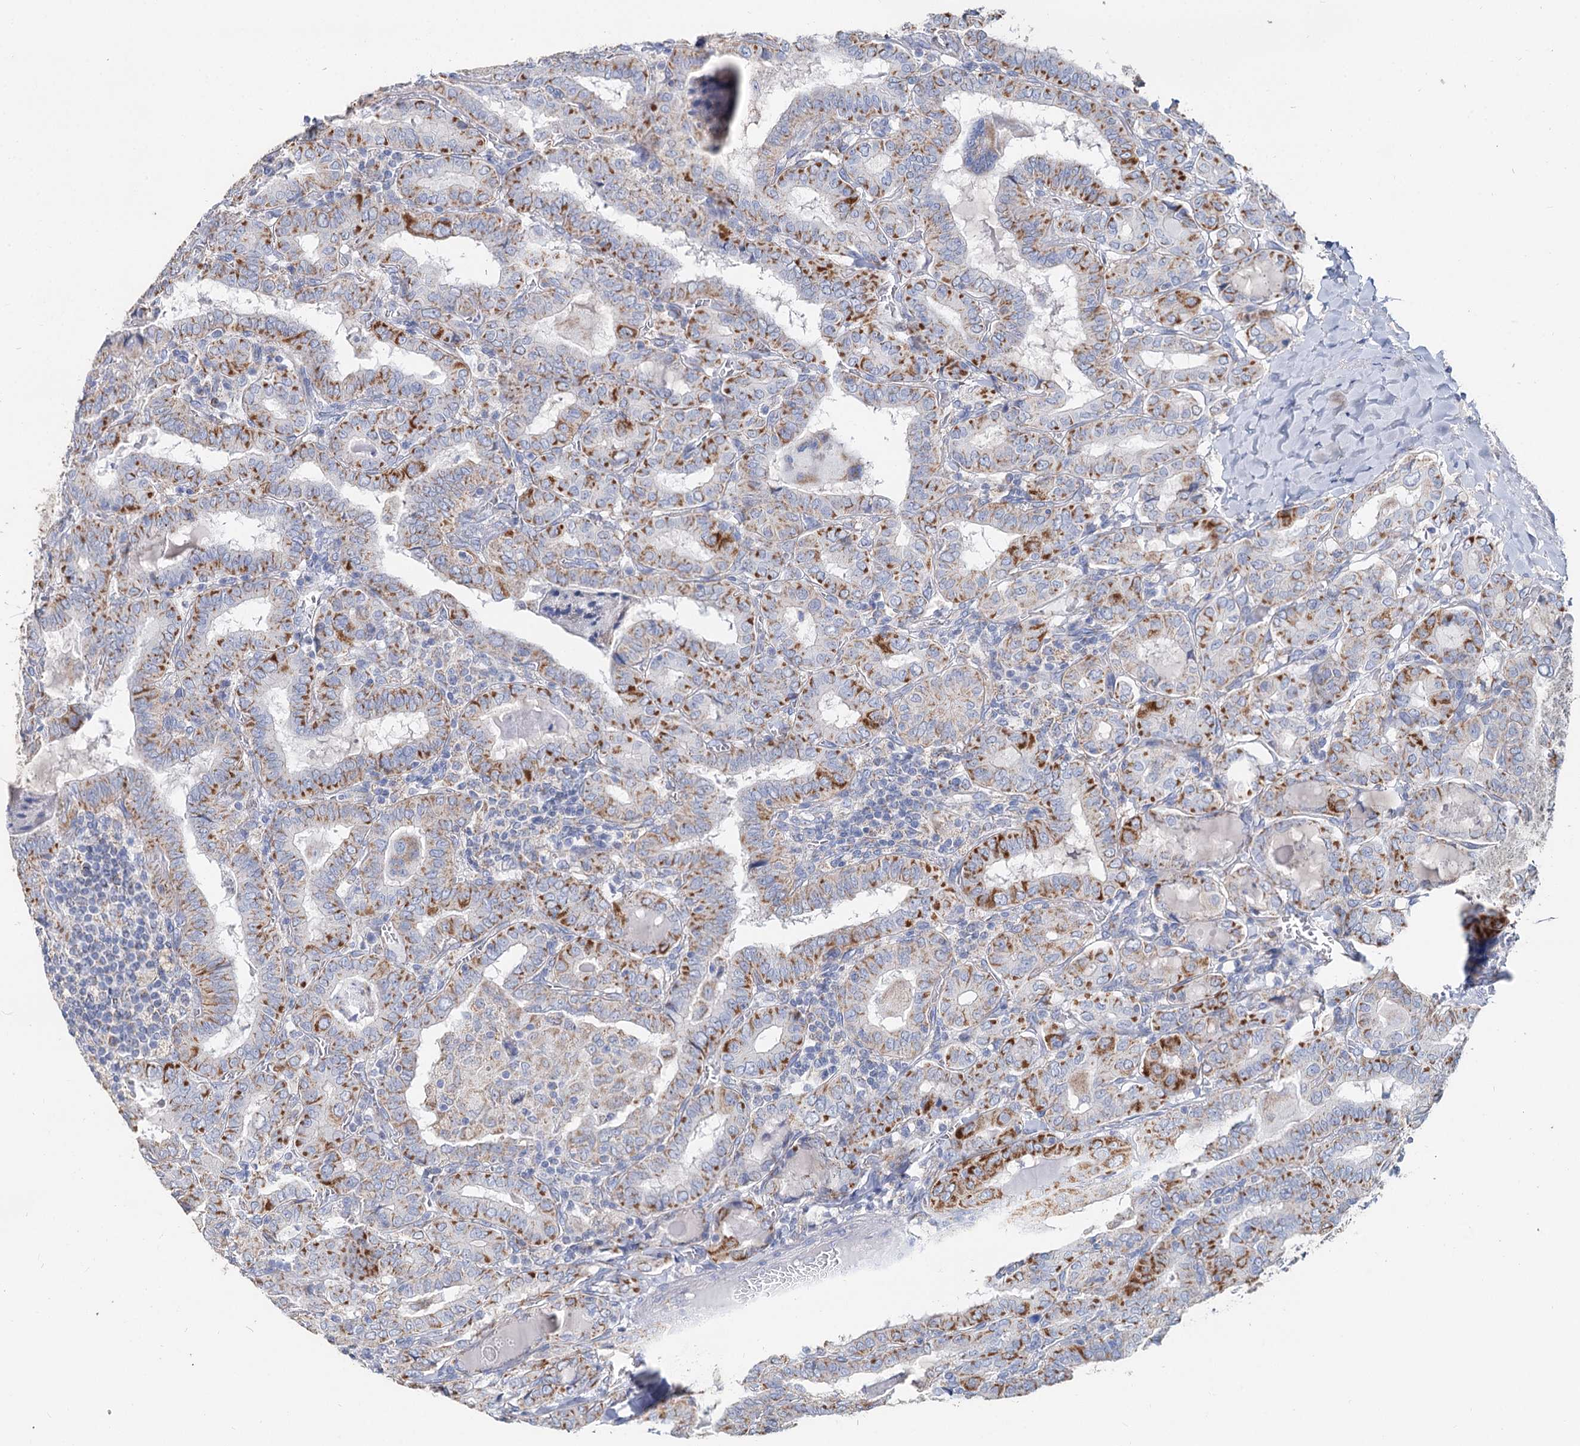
{"staining": {"intensity": "moderate", "quantity": ">75%", "location": "cytoplasmic/membranous"}, "tissue": "thyroid cancer", "cell_type": "Tumor cells", "image_type": "cancer", "snomed": [{"axis": "morphology", "description": "Papillary adenocarcinoma, NOS"}, {"axis": "topography", "description": "Thyroid gland"}], "caption": "Thyroid cancer (papillary adenocarcinoma) was stained to show a protein in brown. There is medium levels of moderate cytoplasmic/membranous positivity in about >75% of tumor cells.", "gene": "MCCC2", "patient": {"sex": "female", "age": 72}}